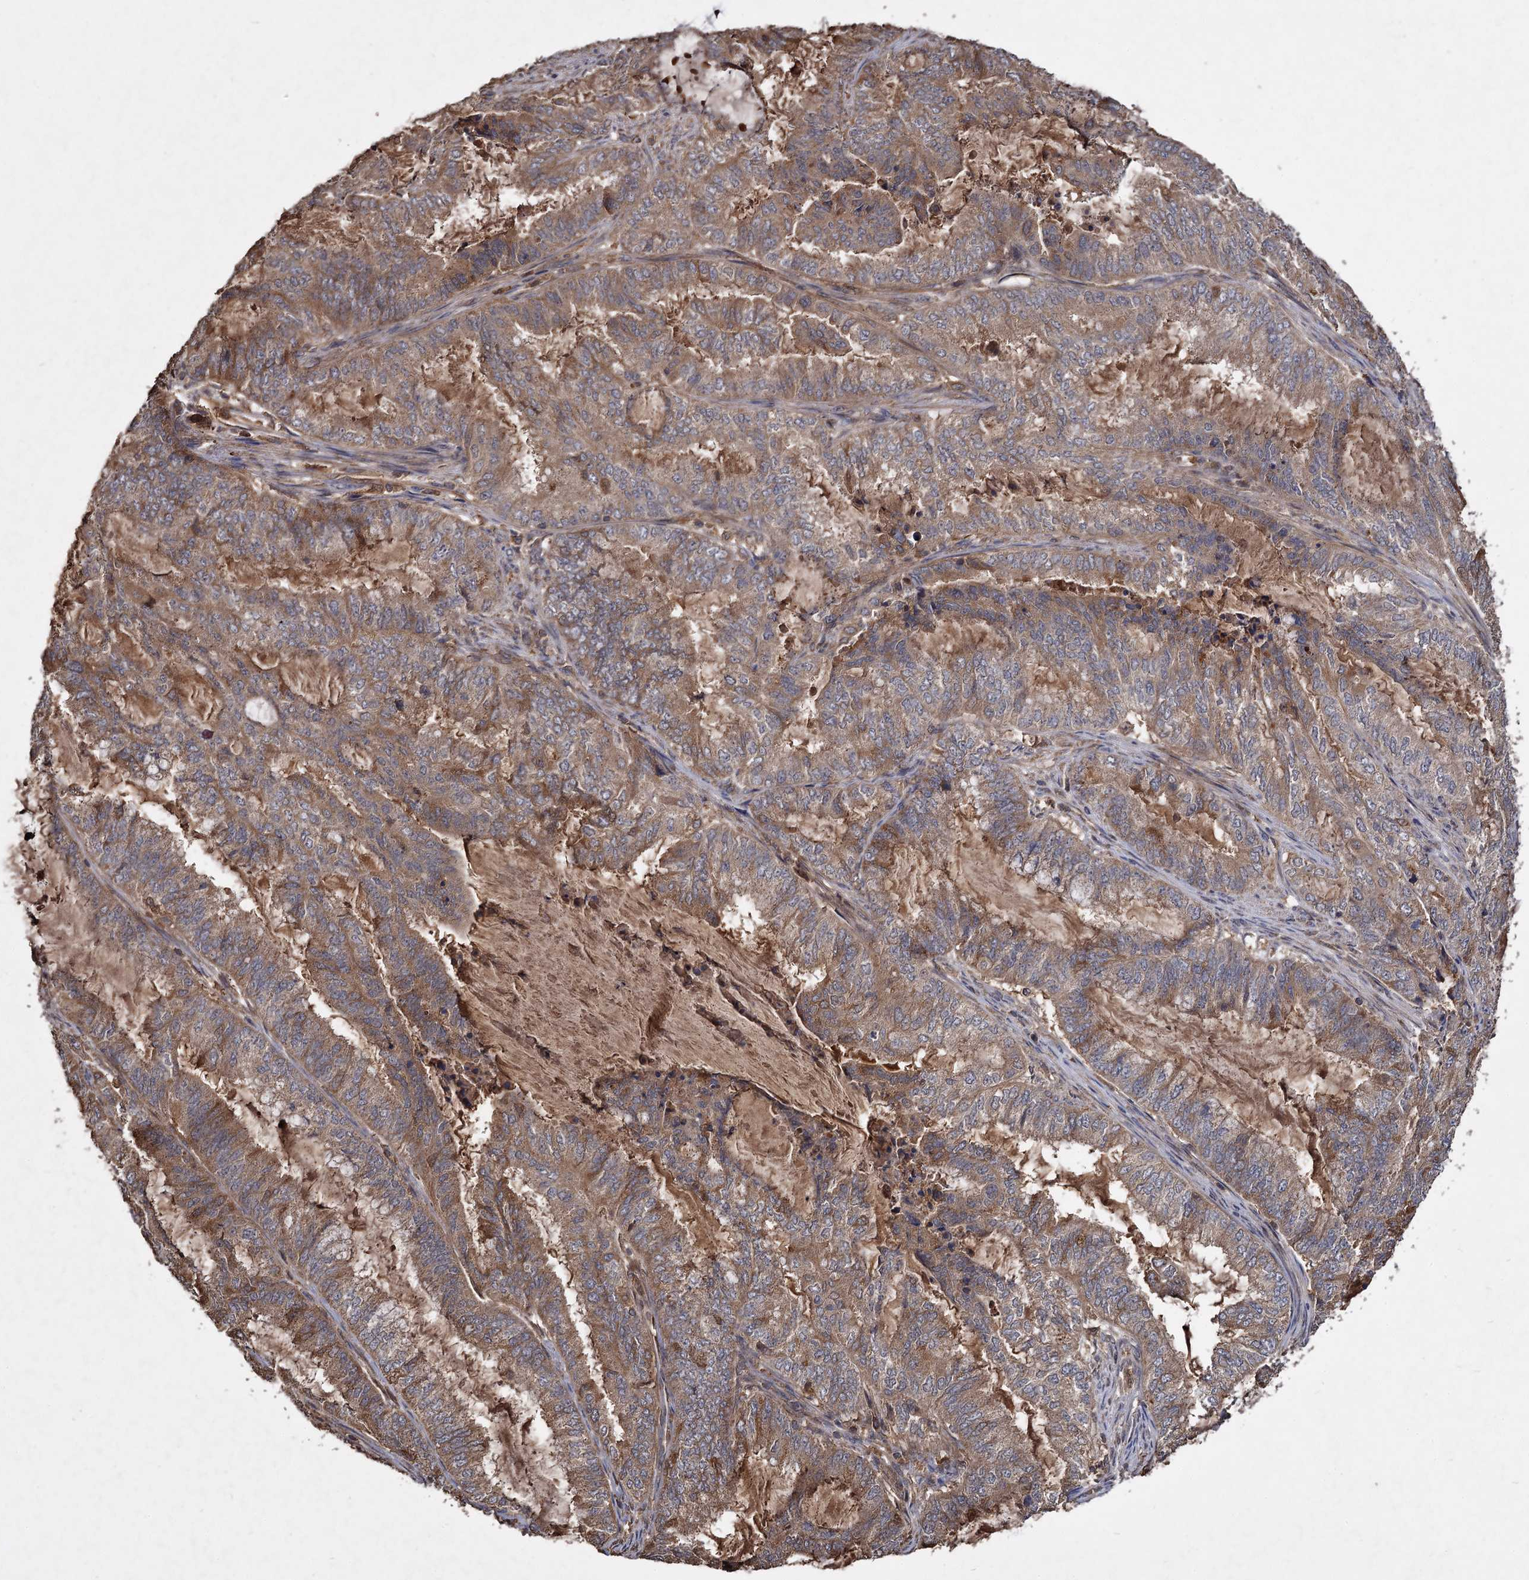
{"staining": {"intensity": "moderate", "quantity": ">75%", "location": "cytoplasmic/membranous"}, "tissue": "endometrial cancer", "cell_type": "Tumor cells", "image_type": "cancer", "snomed": [{"axis": "morphology", "description": "Adenocarcinoma, NOS"}, {"axis": "topography", "description": "Endometrium"}], "caption": "A brown stain shows moderate cytoplasmic/membranous staining of a protein in human adenocarcinoma (endometrial) tumor cells.", "gene": "GCLC", "patient": {"sex": "female", "age": 51}}